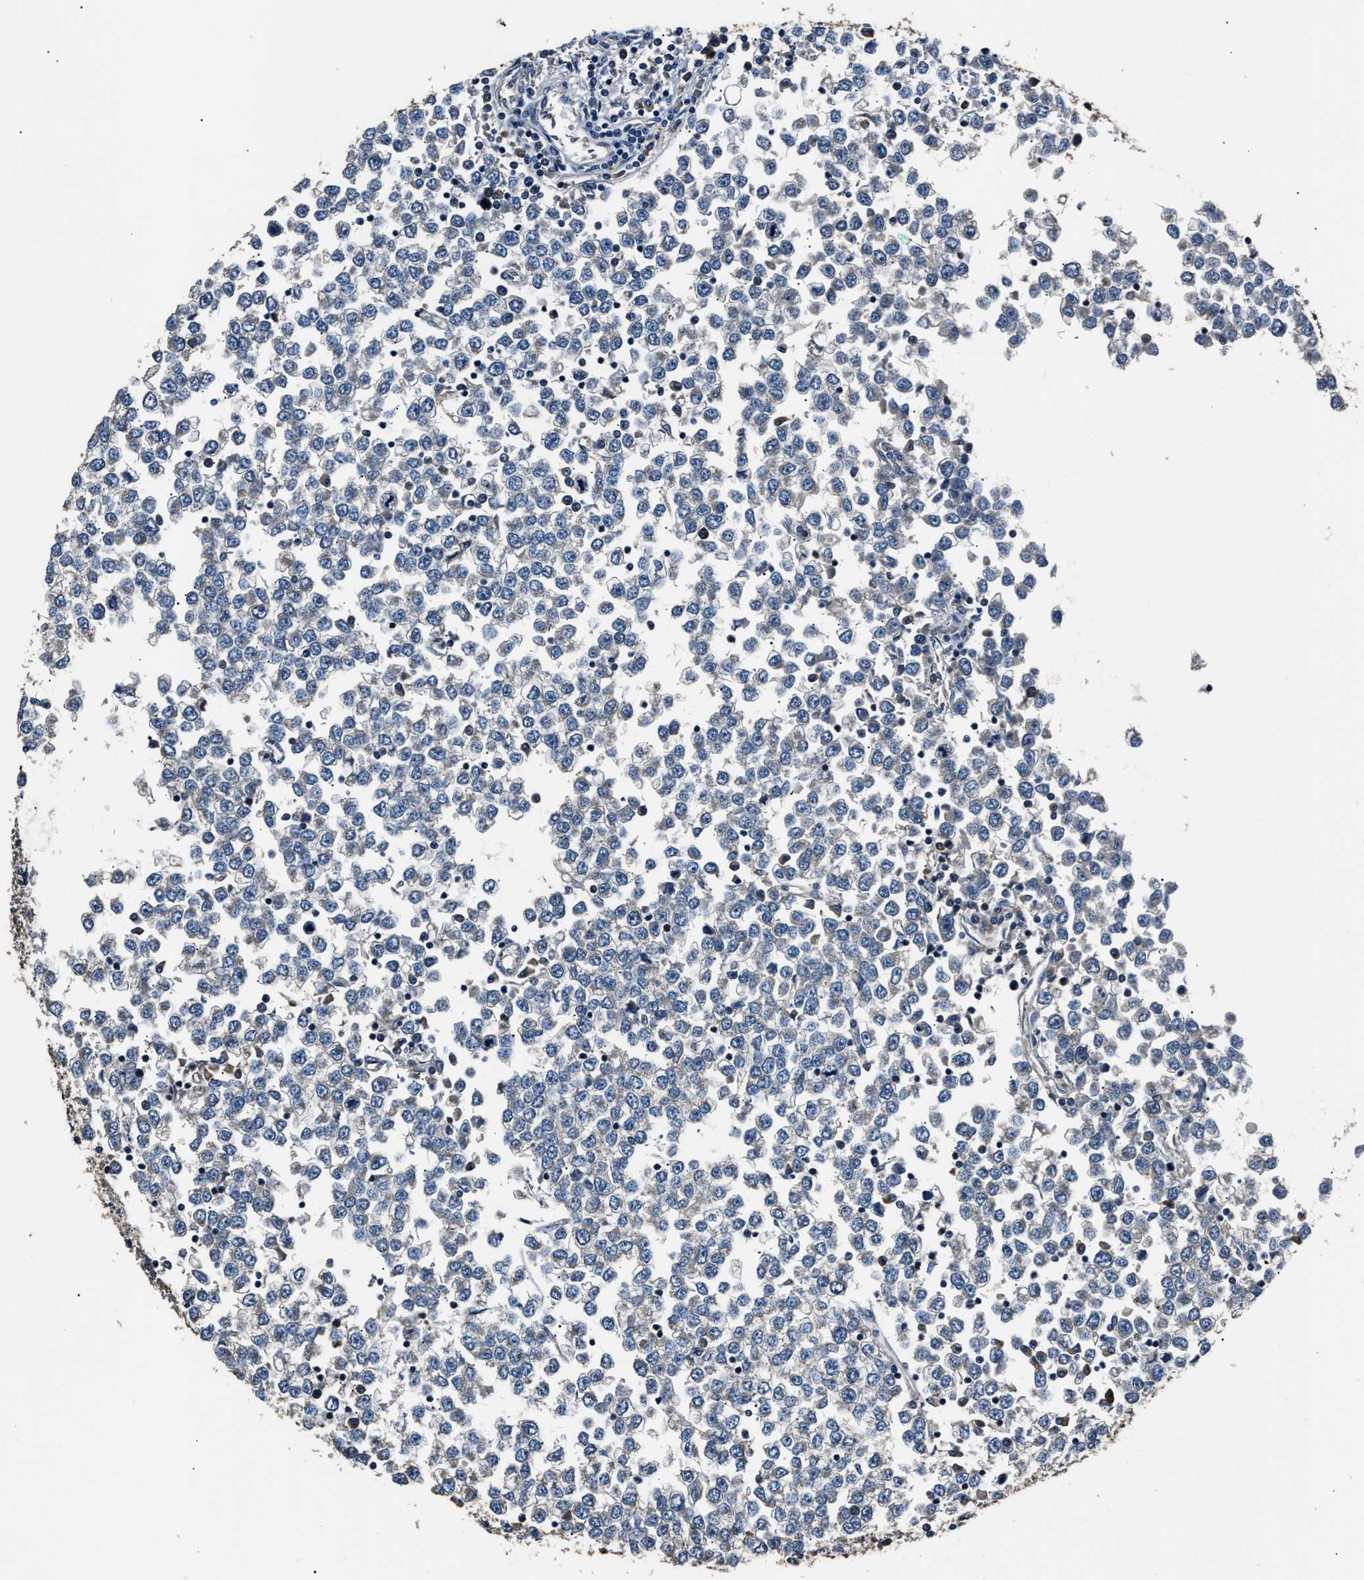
{"staining": {"intensity": "moderate", "quantity": "25%-75%", "location": "cytoplasmic/membranous"}, "tissue": "testis cancer", "cell_type": "Tumor cells", "image_type": "cancer", "snomed": [{"axis": "morphology", "description": "Seminoma, NOS"}, {"axis": "topography", "description": "Testis"}], "caption": "Protein expression by immunohistochemistry reveals moderate cytoplasmic/membranous positivity in about 25%-75% of tumor cells in testis cancer (seminoma).", "gene": "IMPDH2", "patient": {"sex": "male", "age": 65}}